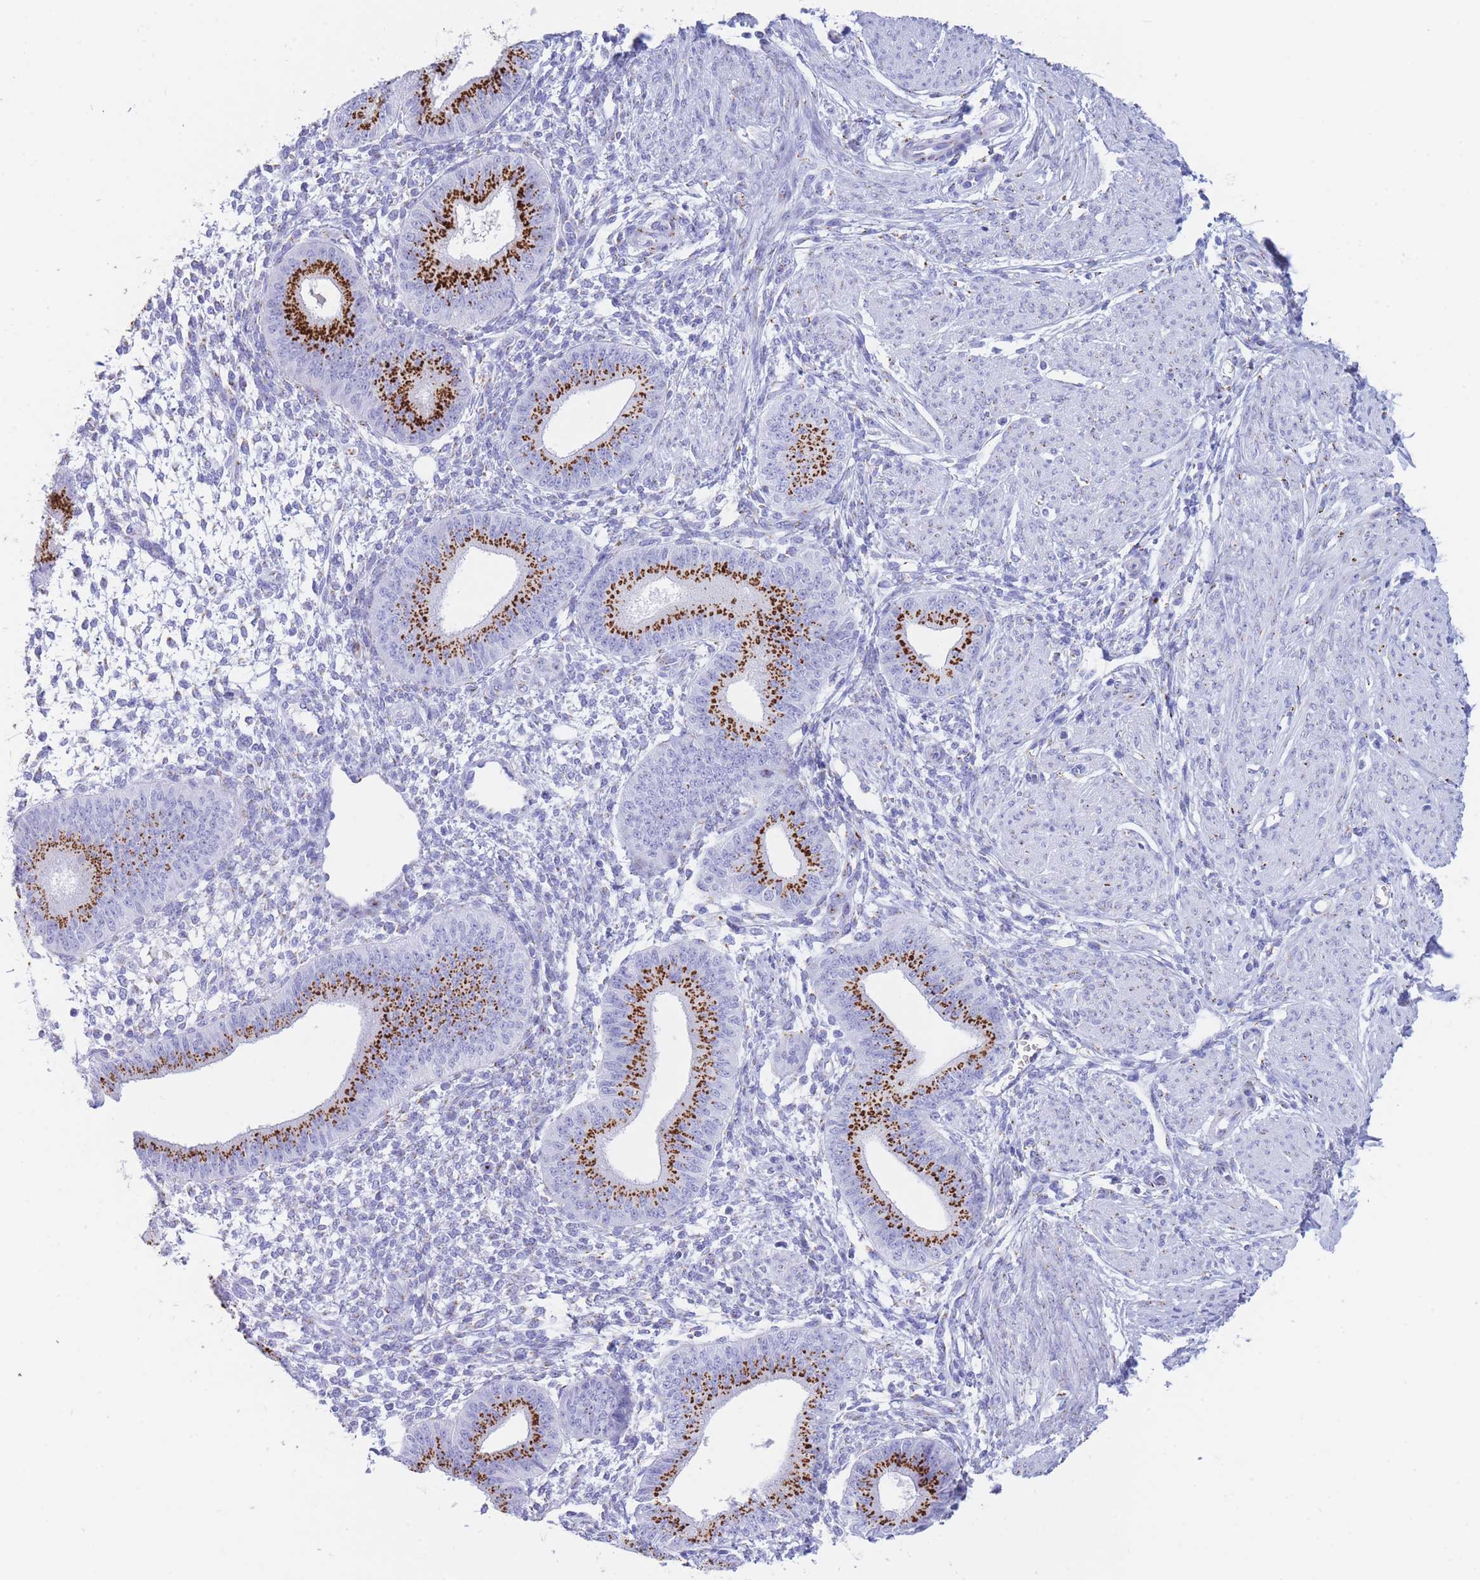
{"staining": {"intensity": "negative", "quantity": "none", "location": "none"}, "tissue": "endometrium", "cell_type": "Cells in endometrial stroma", "image_type": "normal", "snomed": [{"axis": "morphology", "description": "Normal tissue, NOS"}, {"axis": "topography", "description": "Endometrium"}], "caption": "High power microscopy image of an immunohistochemistry (IHC) image of unremarkable endometrium, revealing no significant expression in cells in endometrial stroma.", "gene": "FAM3C", "patient": {"sex": "female", "age": 49}}